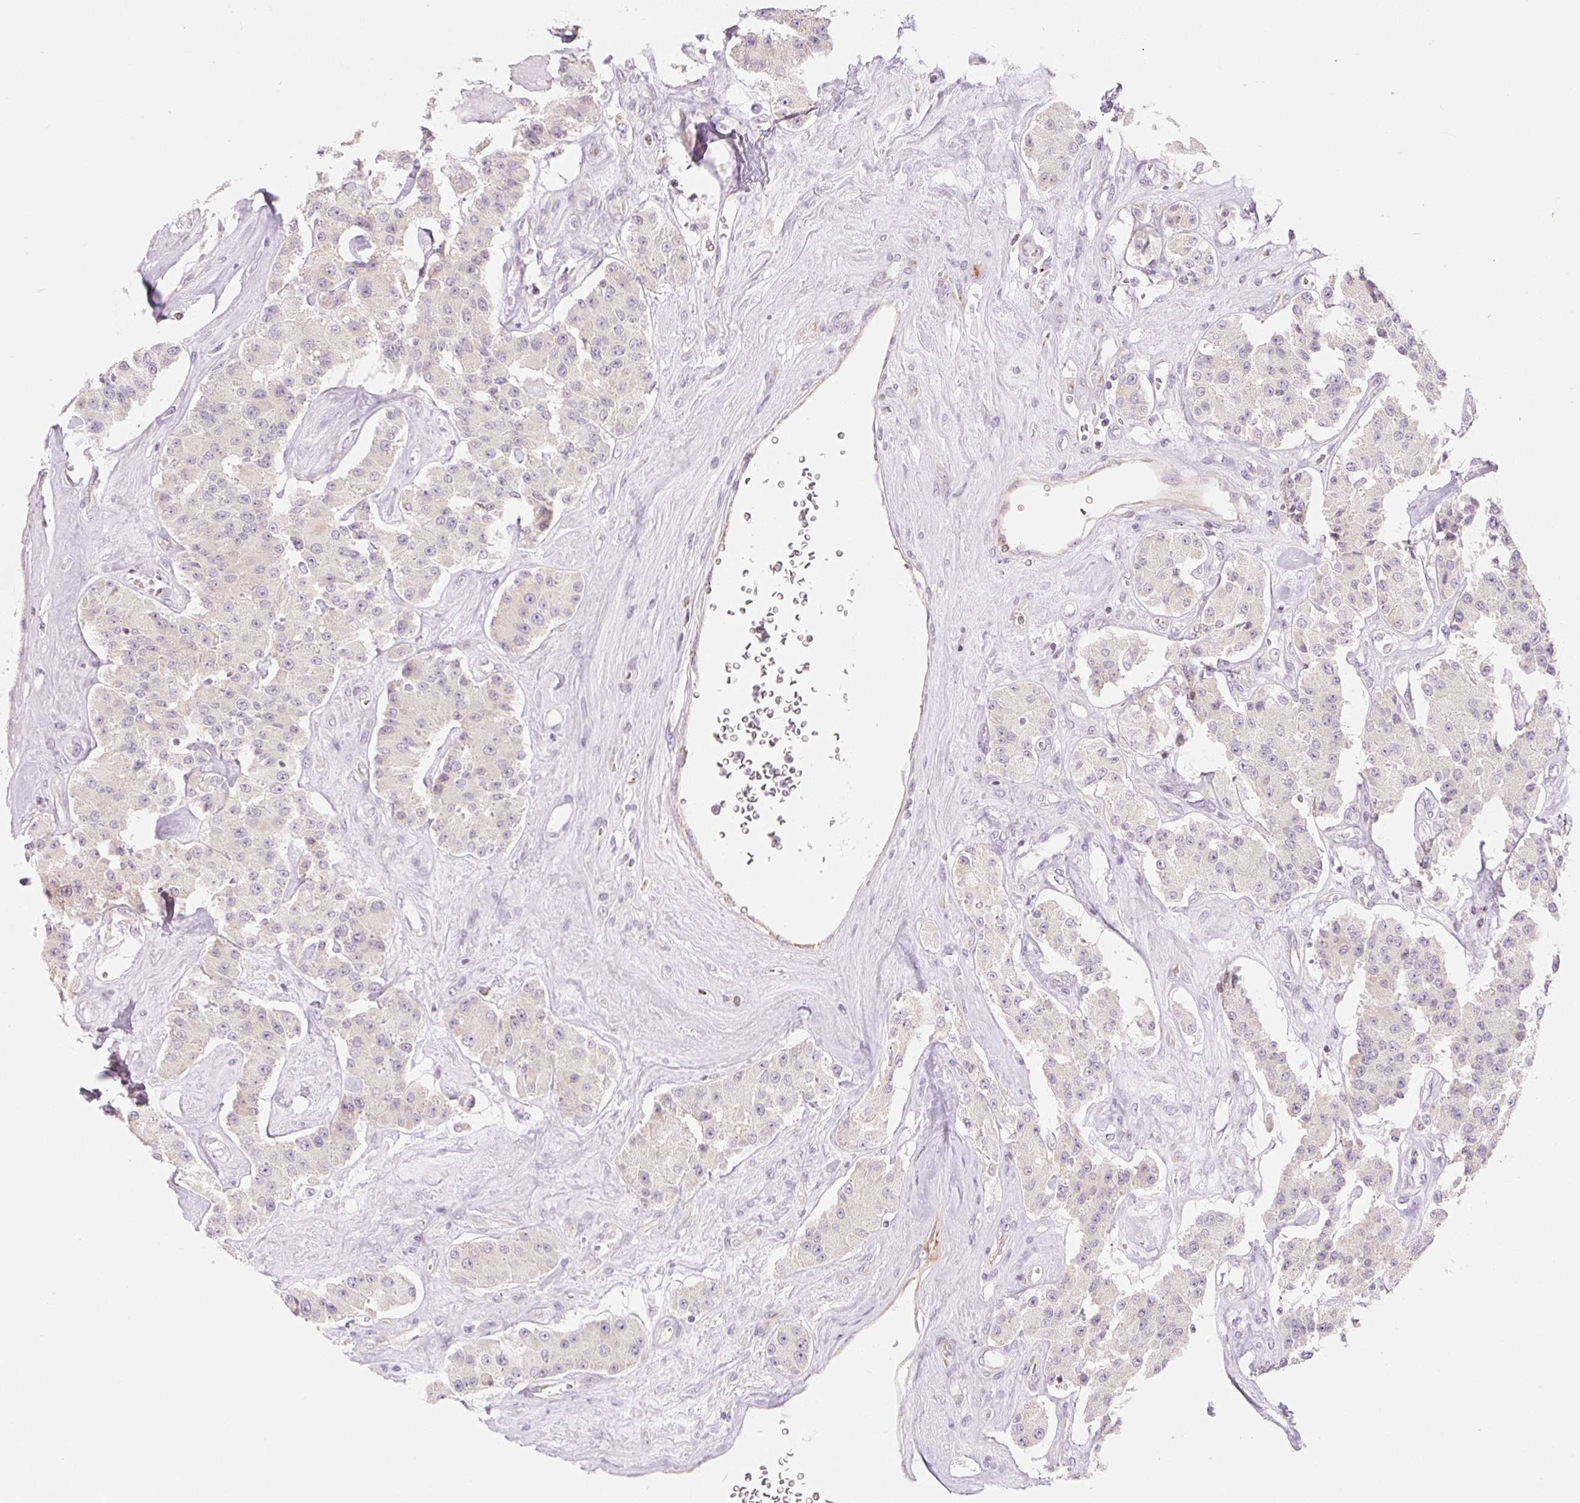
{"staining": {"intensity": "negative", "quantity": "none", "location": "none"}, "tissue": "carcinoid", "cell_type": "Tumor cells", "image_type": "cancer", "snomed": [{"axis": "morphology", "description": "Carcinoid, malignant, NOS"}, {"axis": "topography", "description": "Pancreas"}], "caption": "Tumor cells show no significant protein staining in carcinoid.", "gene": "CASKIN1", "patient": {"sex": "male", "age": 41}}